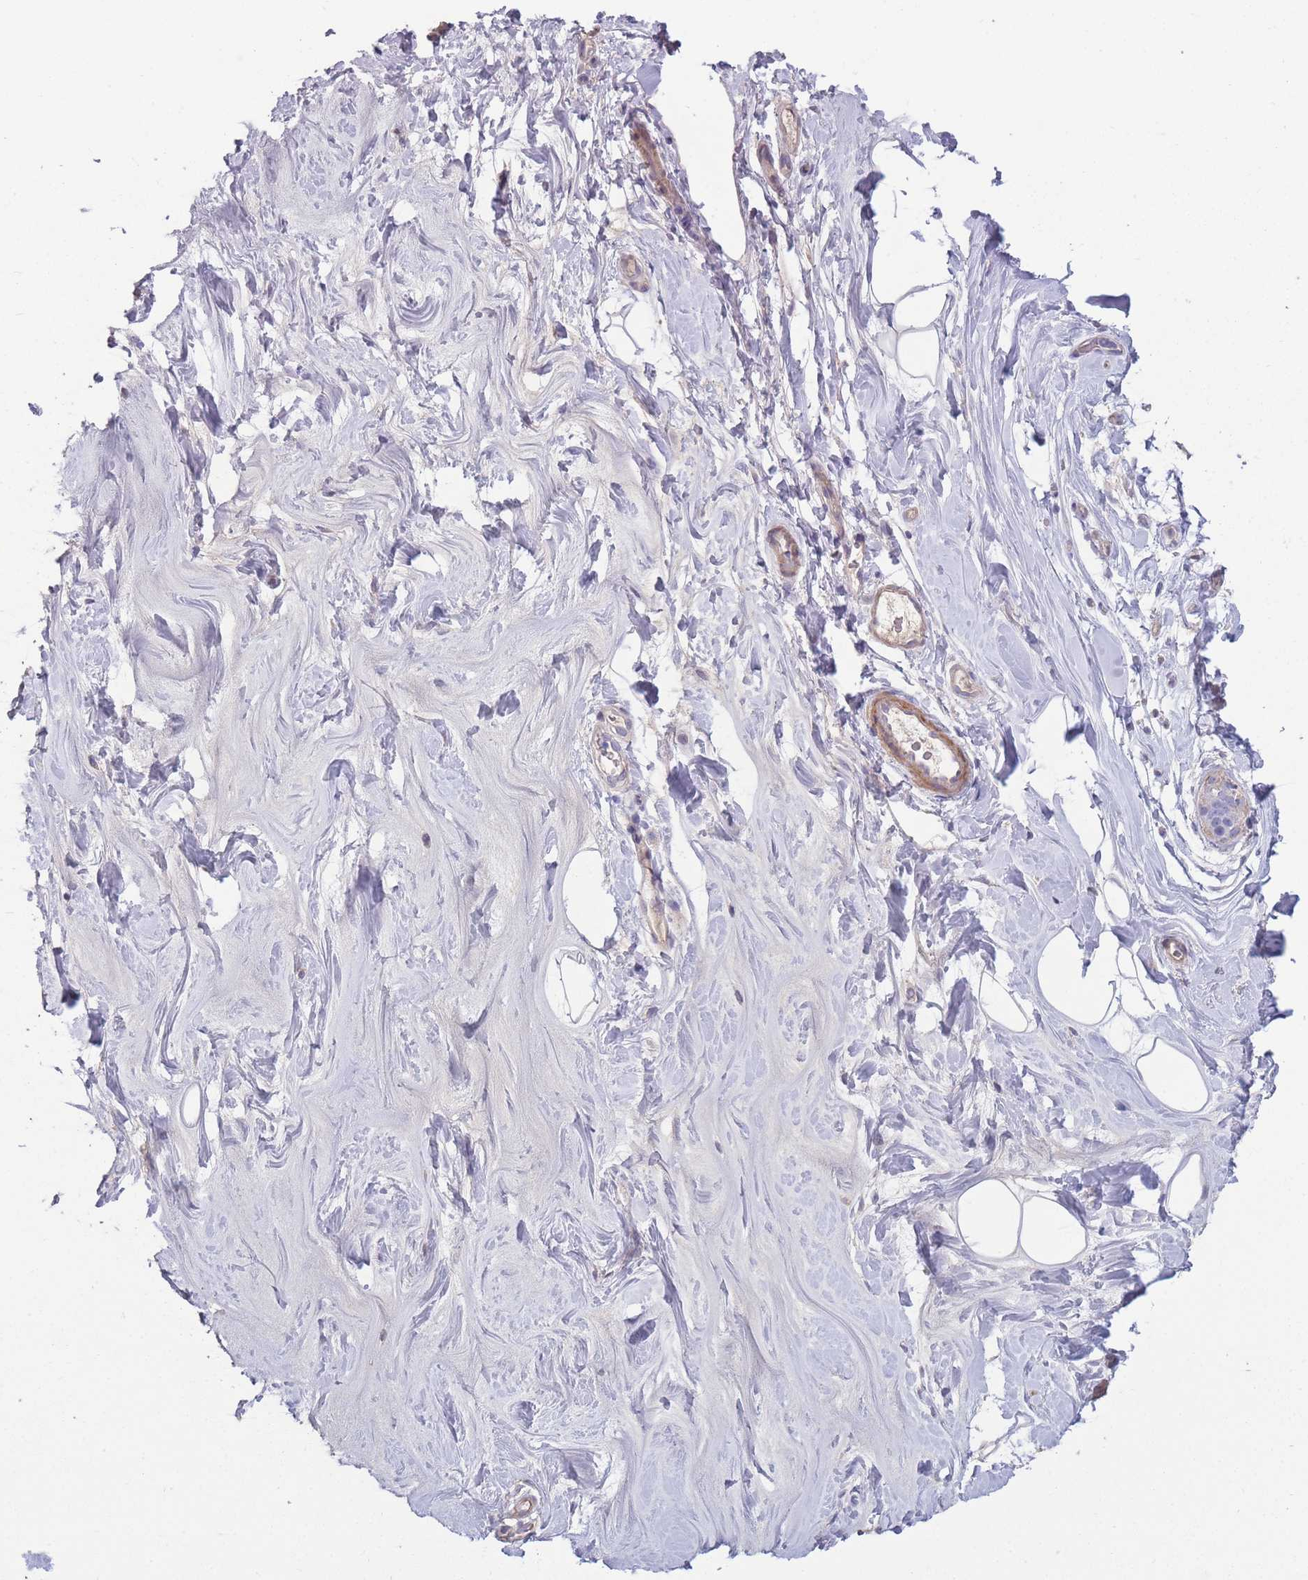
{"staining": {"intensity": "negative", "quantity": "none", "location": "none"}, "tissue": "adipose tissue", "cell_type": "Adipocytes", "image_type": "normal", "snomed": [{"axis": "morphology", "description": "Normal tissue, NOS"}, {"axis": "topography", "description": "Breast"}], "caption": "Protein analysis of unremarkable adipose tissue displays no significant staining in adipocytes. (DAB (3,3'-diaminobenzidine) IHC, high magnification).", "gene": "RSPH10B2", "patient": {"sex": "female", "age": 26}}